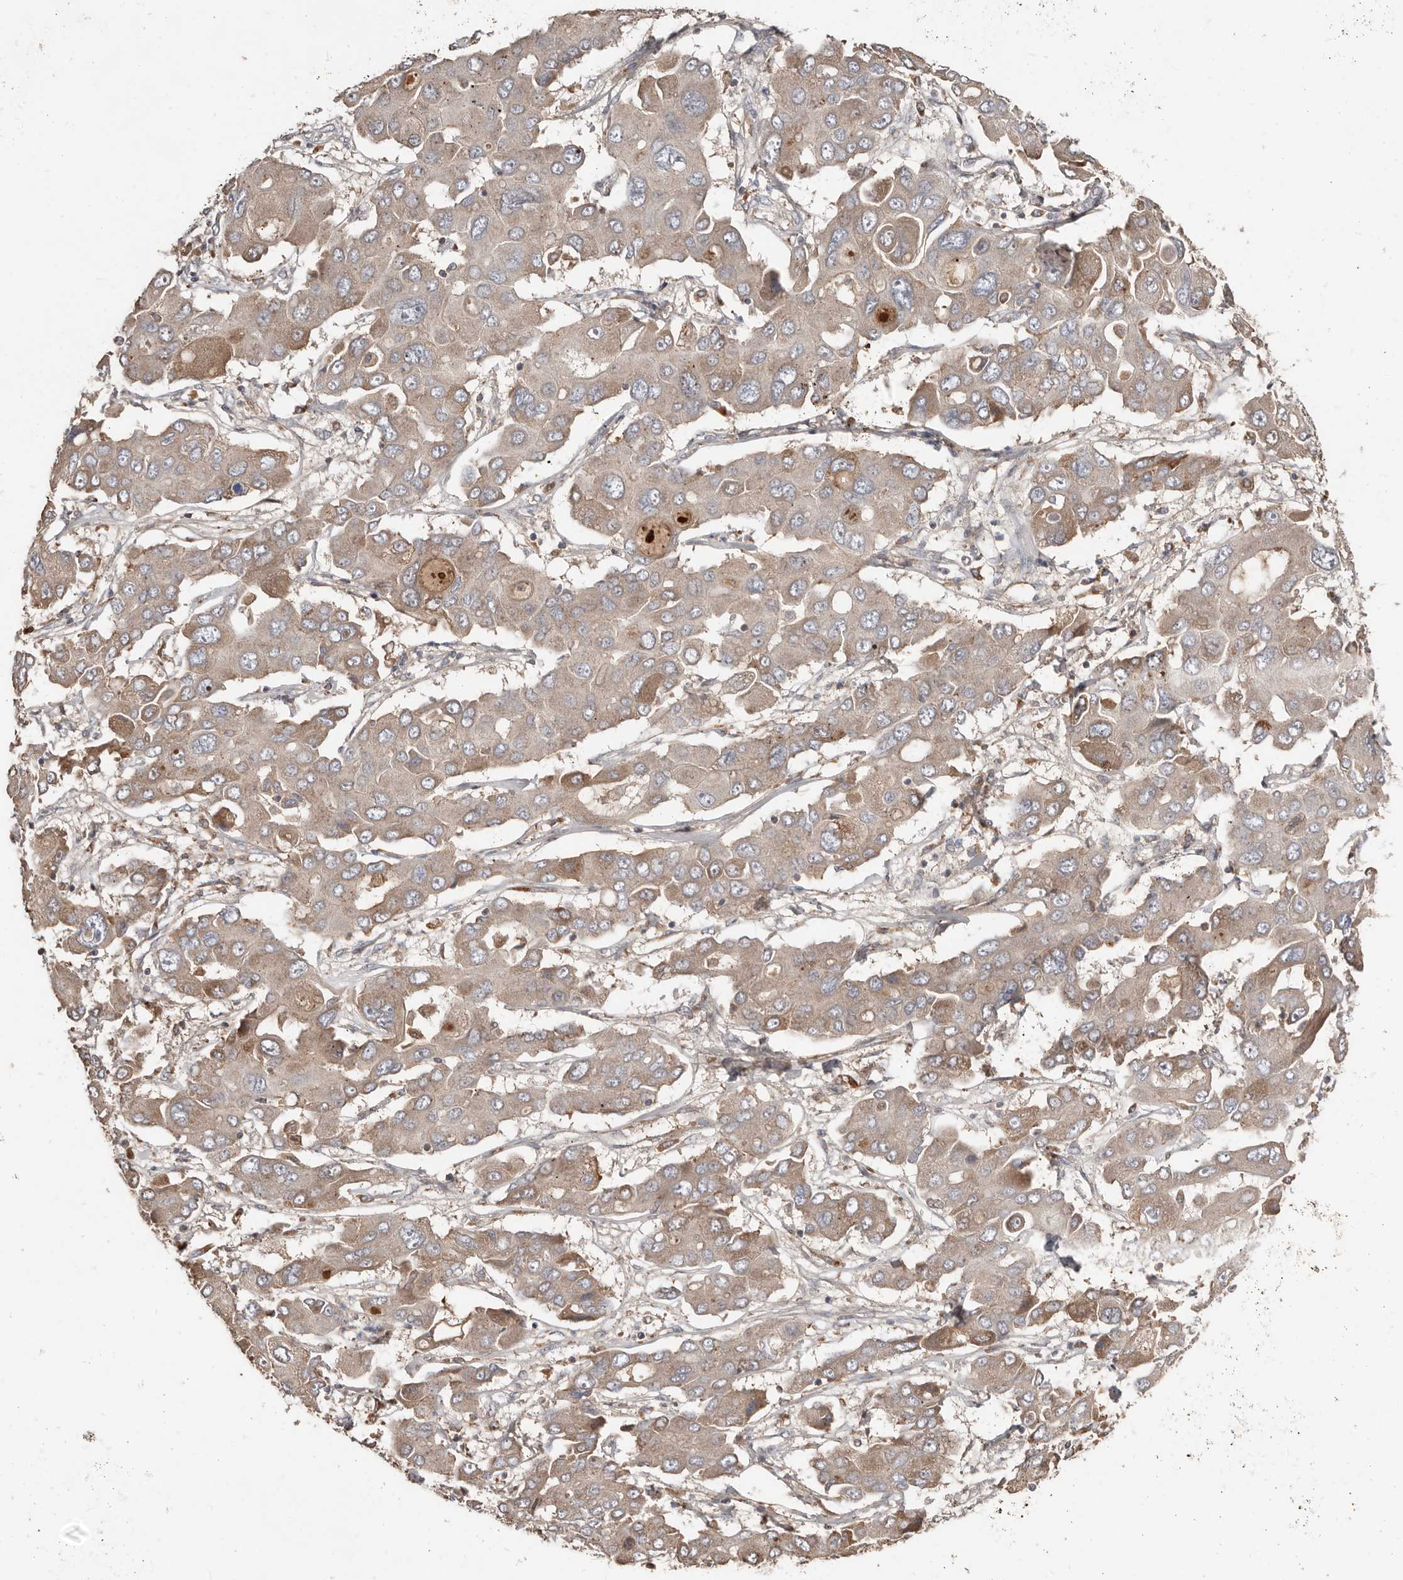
{"staining": {"intensity": "moderate", "quantity": "25%-75%", "location": "cytoplasmic/membranous"}, "tissue": "liver cancer", "cell_type": "Tumor cells", "image_type": "cancer", "snomed": [{"axis": "morphology", "description": "Cholangiocarcinoma"}, {"axis": "topography", "description": "Liver"}], "caption": "This photomicrograph reveals cholangiocarcinoma (liver) stained with immunohistochemistry (IHC) to label a protein in brown. The cytoplasmic/membranous of tumor cells show moderate positivity for the protein. Nuclei are counter-stained blue.", "gene": "SLC39A2", "patient": {"sex": "male", "age": 67}}